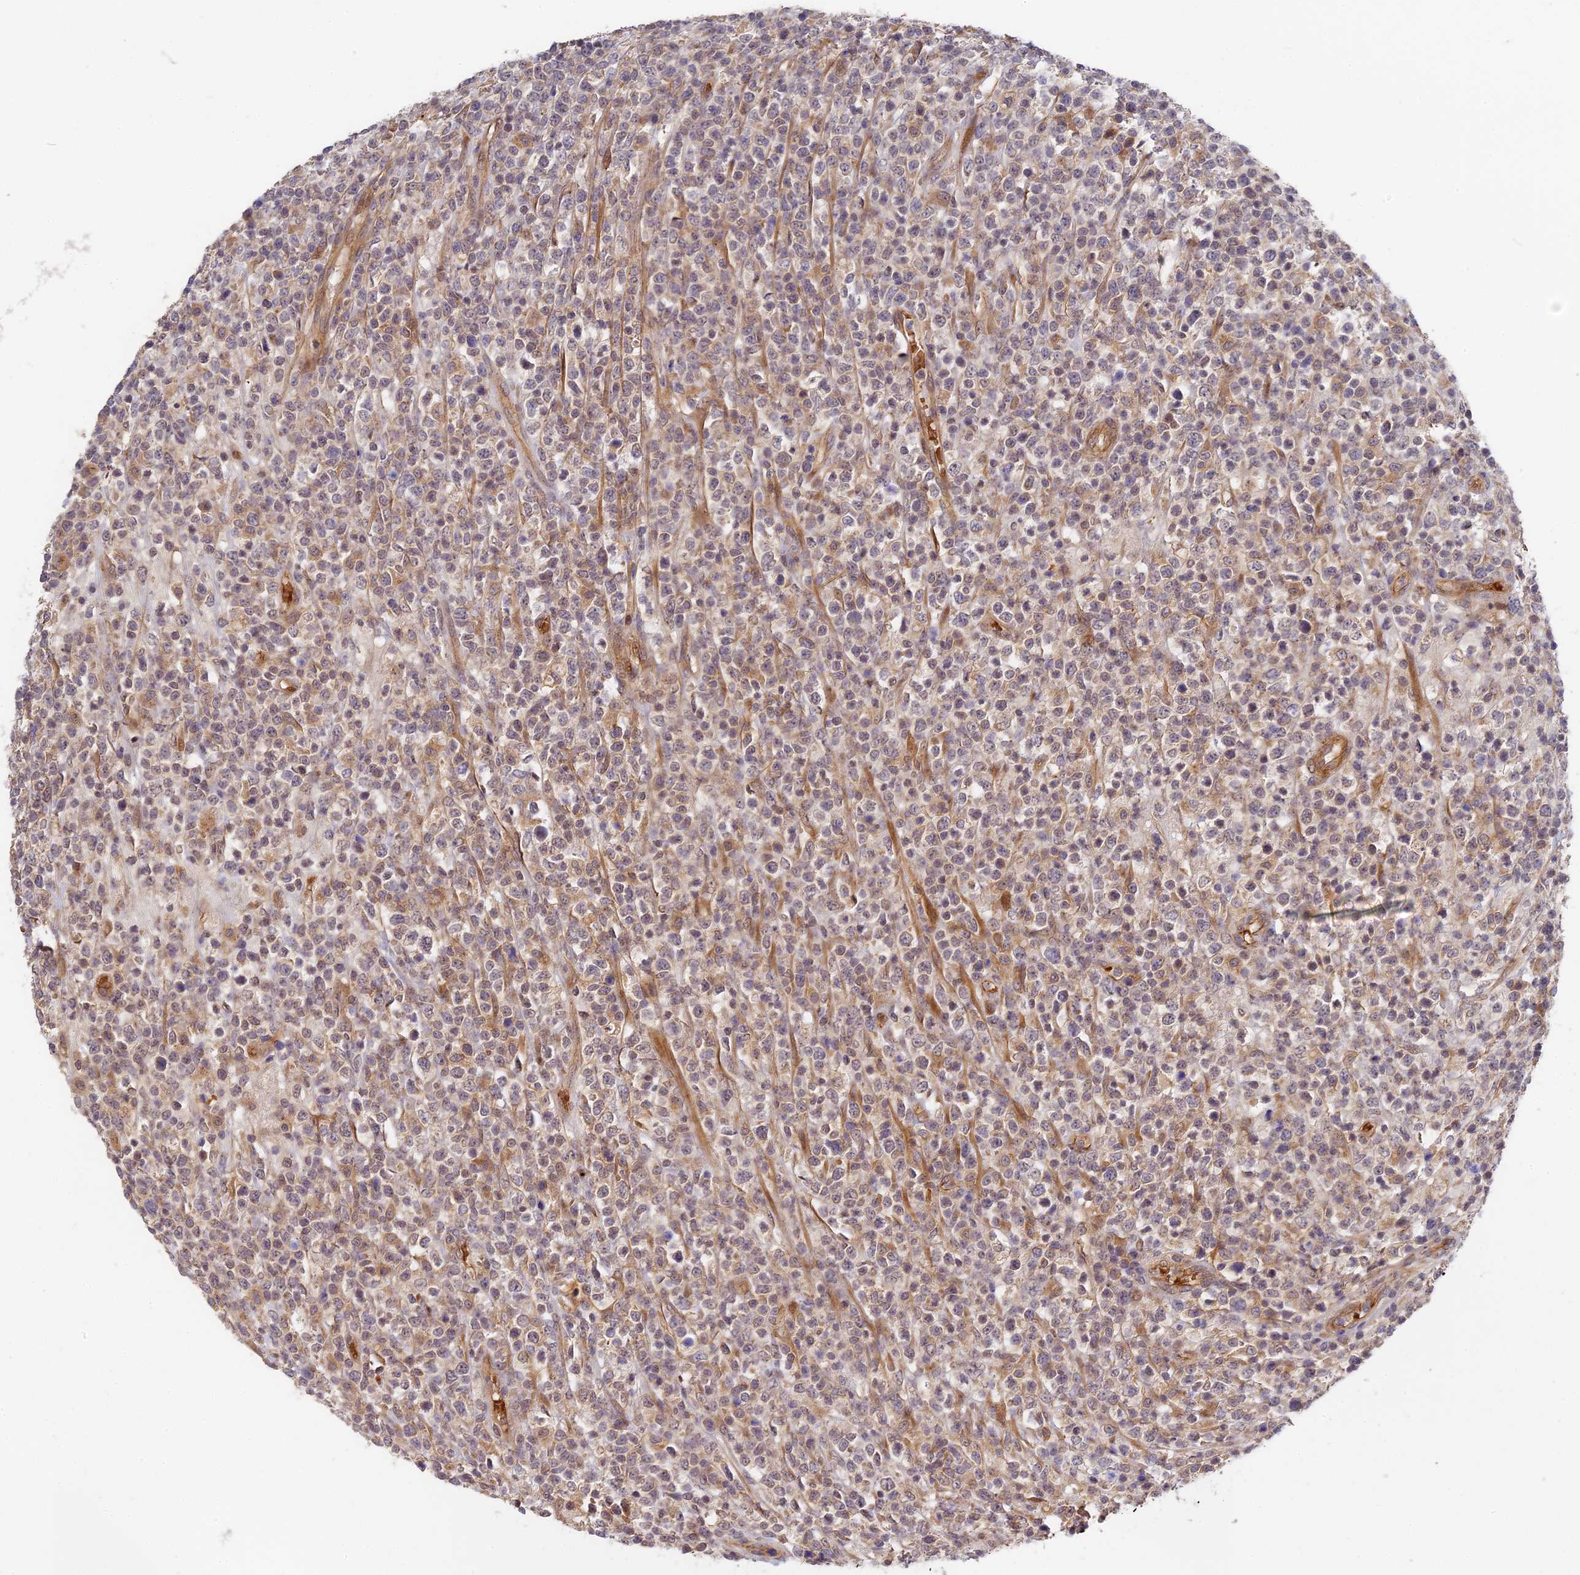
{"staining": {"intensity": "negative", "quantity": "none", "location": "none"}, "tissue": "lymphoma", "cell_type": "Tumor cells", "image_type": "cancer", "snomed": [{"axis": "morphology", "description": "Malignant lymphoma, non-Hodgkin's type, High grade"}, {"axis": "topography", "description": "Colon"}], "caption": "Human high-grade malignant lymphoma, non-Hodgkin's type stained for a protein using IHC reveals no positivity in tumor cells.", "gene": "MISP3", "patient": {"sex": "female", "age": 53}}